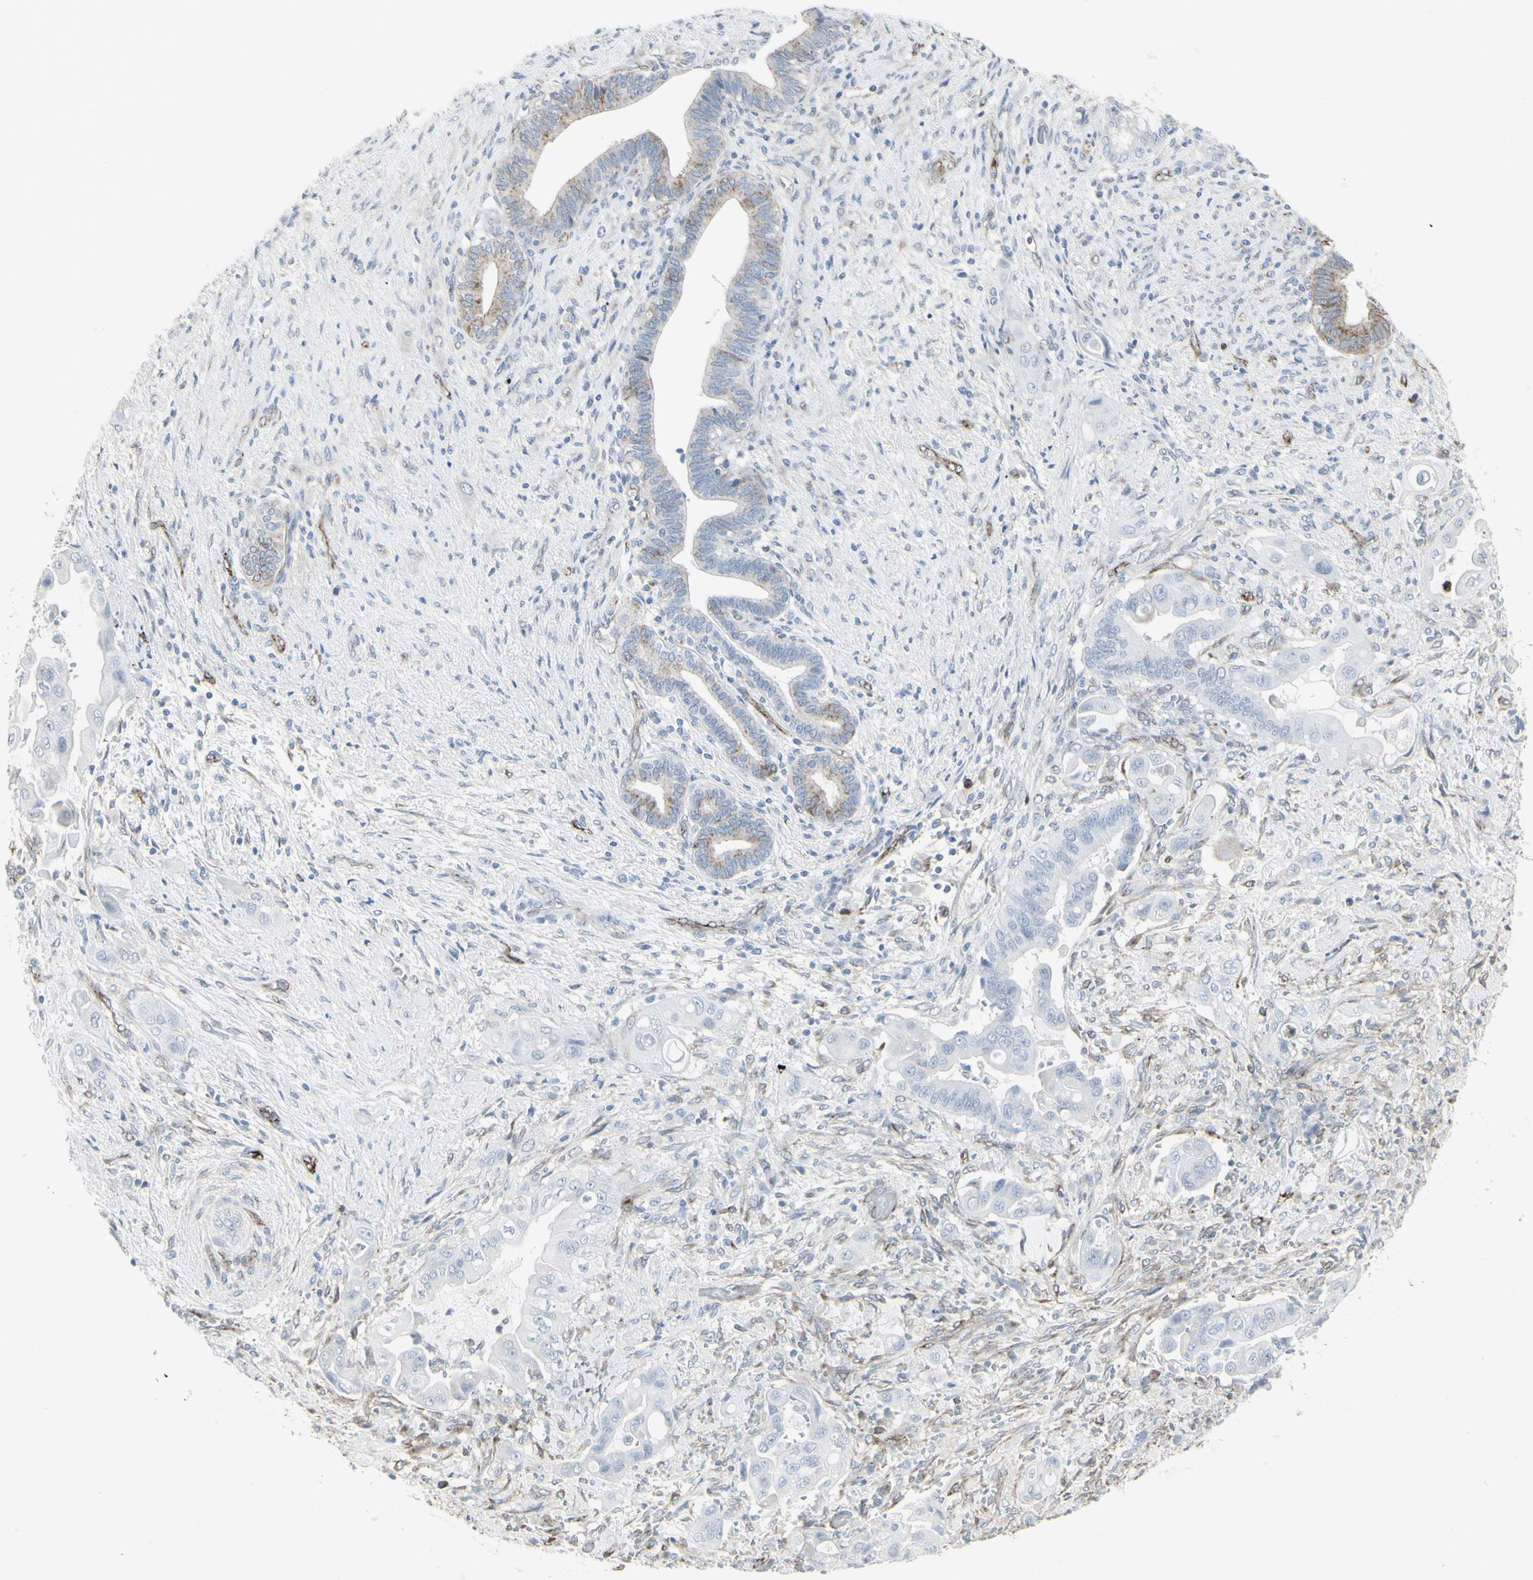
{"staining": {"intensity": "negative", "quantity": "none", "location": "none"}, "tissue": "liver cancer", "cell_type": "Tumor cells", "image_type": "cancer", "snomed": [{"axis": "morphology", "description": "Cholangiocarcinoma"}, {"axis": "topography", "description": "Liver"}], "caption": "A histopathology image of liver cholangiocarcinoma stained for a protein demonstrates no brown staining in tumor cells.", "gene": "GJA1", "patient": {"sex": "female", "age": 61}}